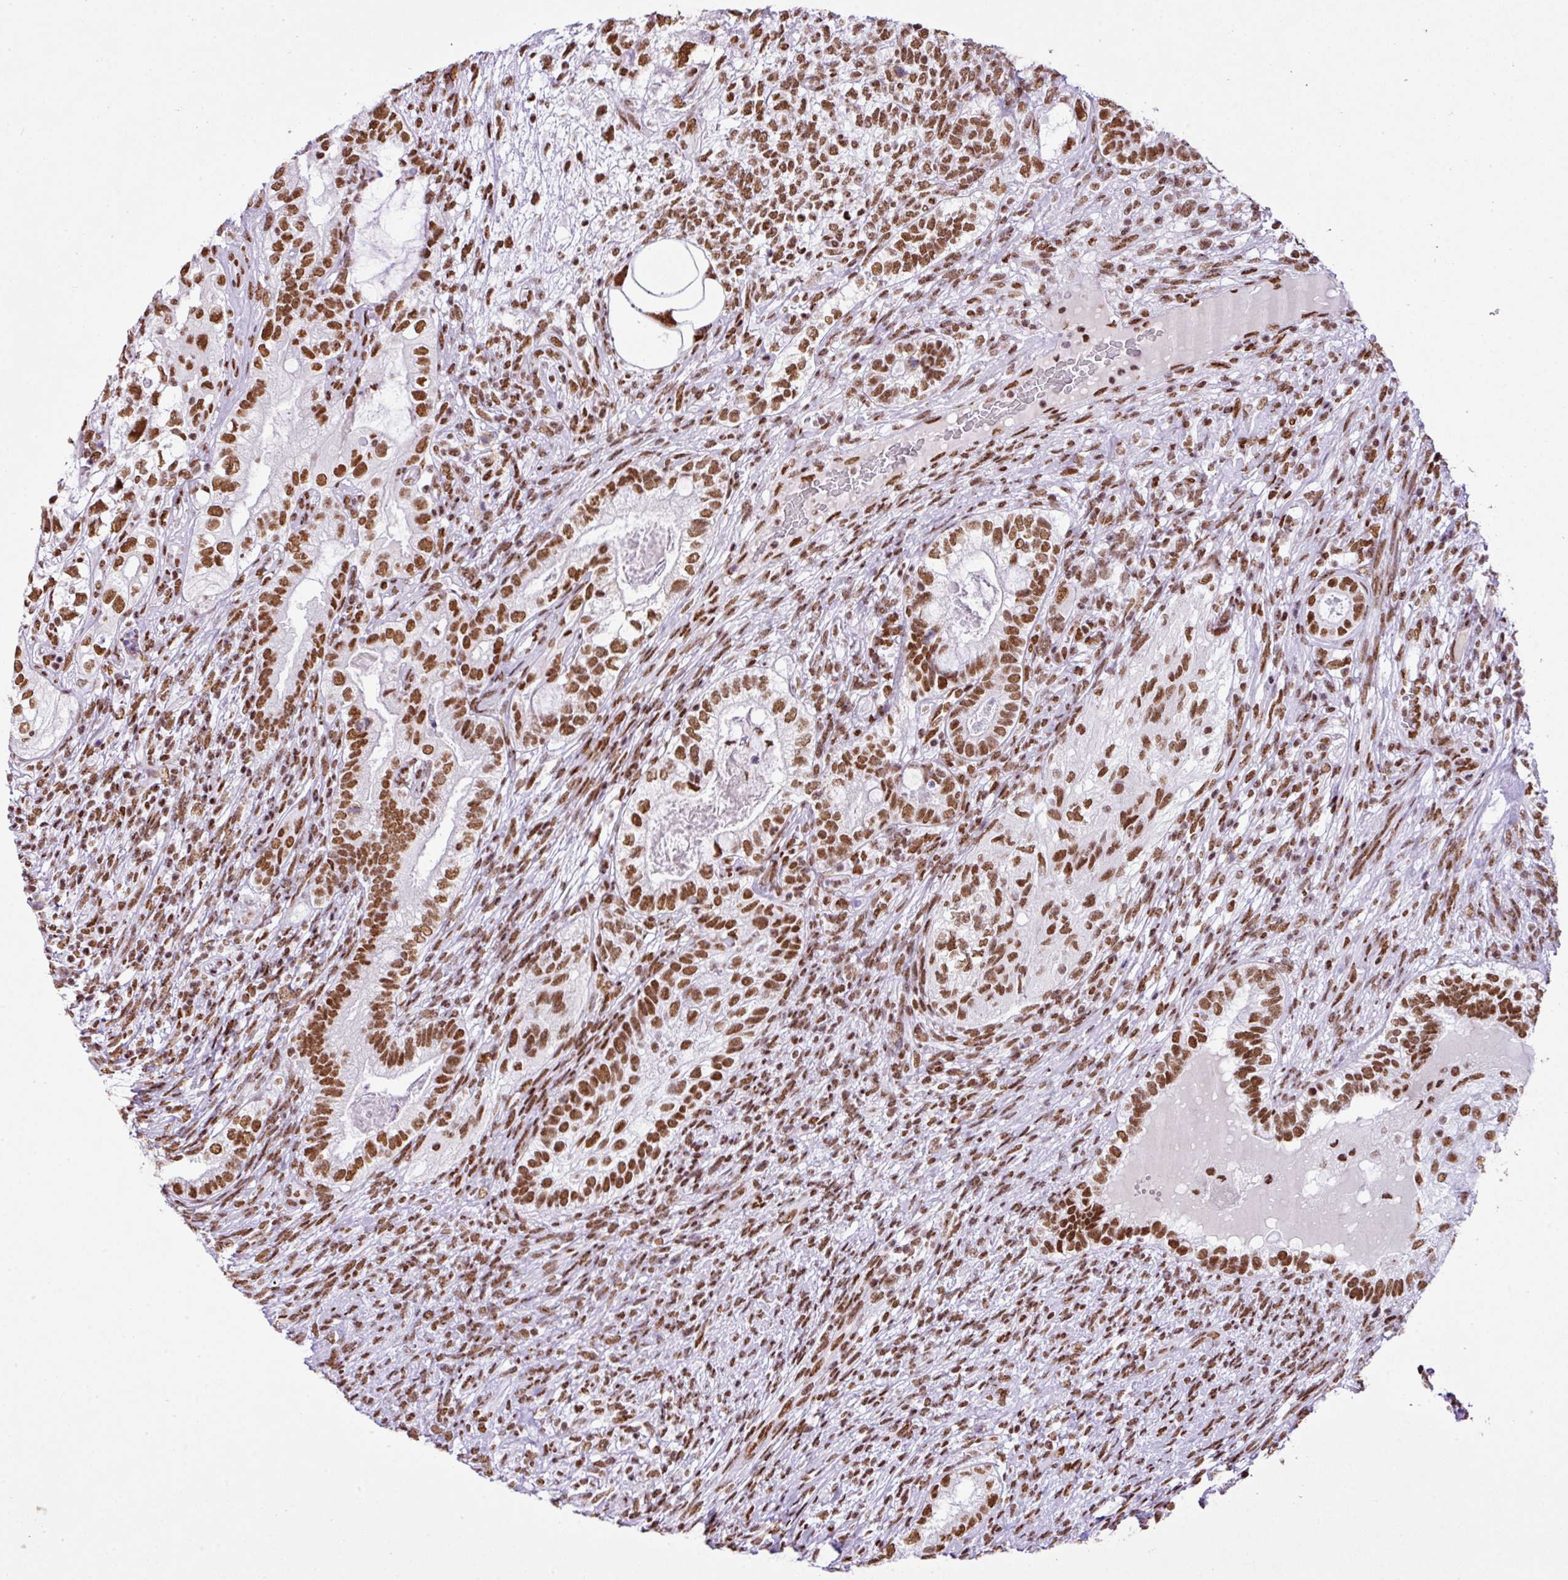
{"staining": {"intensity": "moderate", "quantity": ">75%", "location": "nuclear"}, "tissue": "testis cancer", "cell_type": "Tumor cells", "image_type": "cancer", "snomed": [{"axis": "morphology", "description": "Seminoma, NOS"}, {"axis": "morphology", "description": "Carcinoma, Embryonal, NOS"}, {"axis": "topography", "description": "Testis"}], "caption": "Testis seminoma tissue reveals moderate nuclear staining in about >75% of tumor cells The staining was performed using DAB (3,3'-diaminobenzidine), with brown indicating positive protein expression. Nuclei are stained blue with hematoxylin.", "gene": "RARG", "patient": {"sex": "male", "age": 41}}